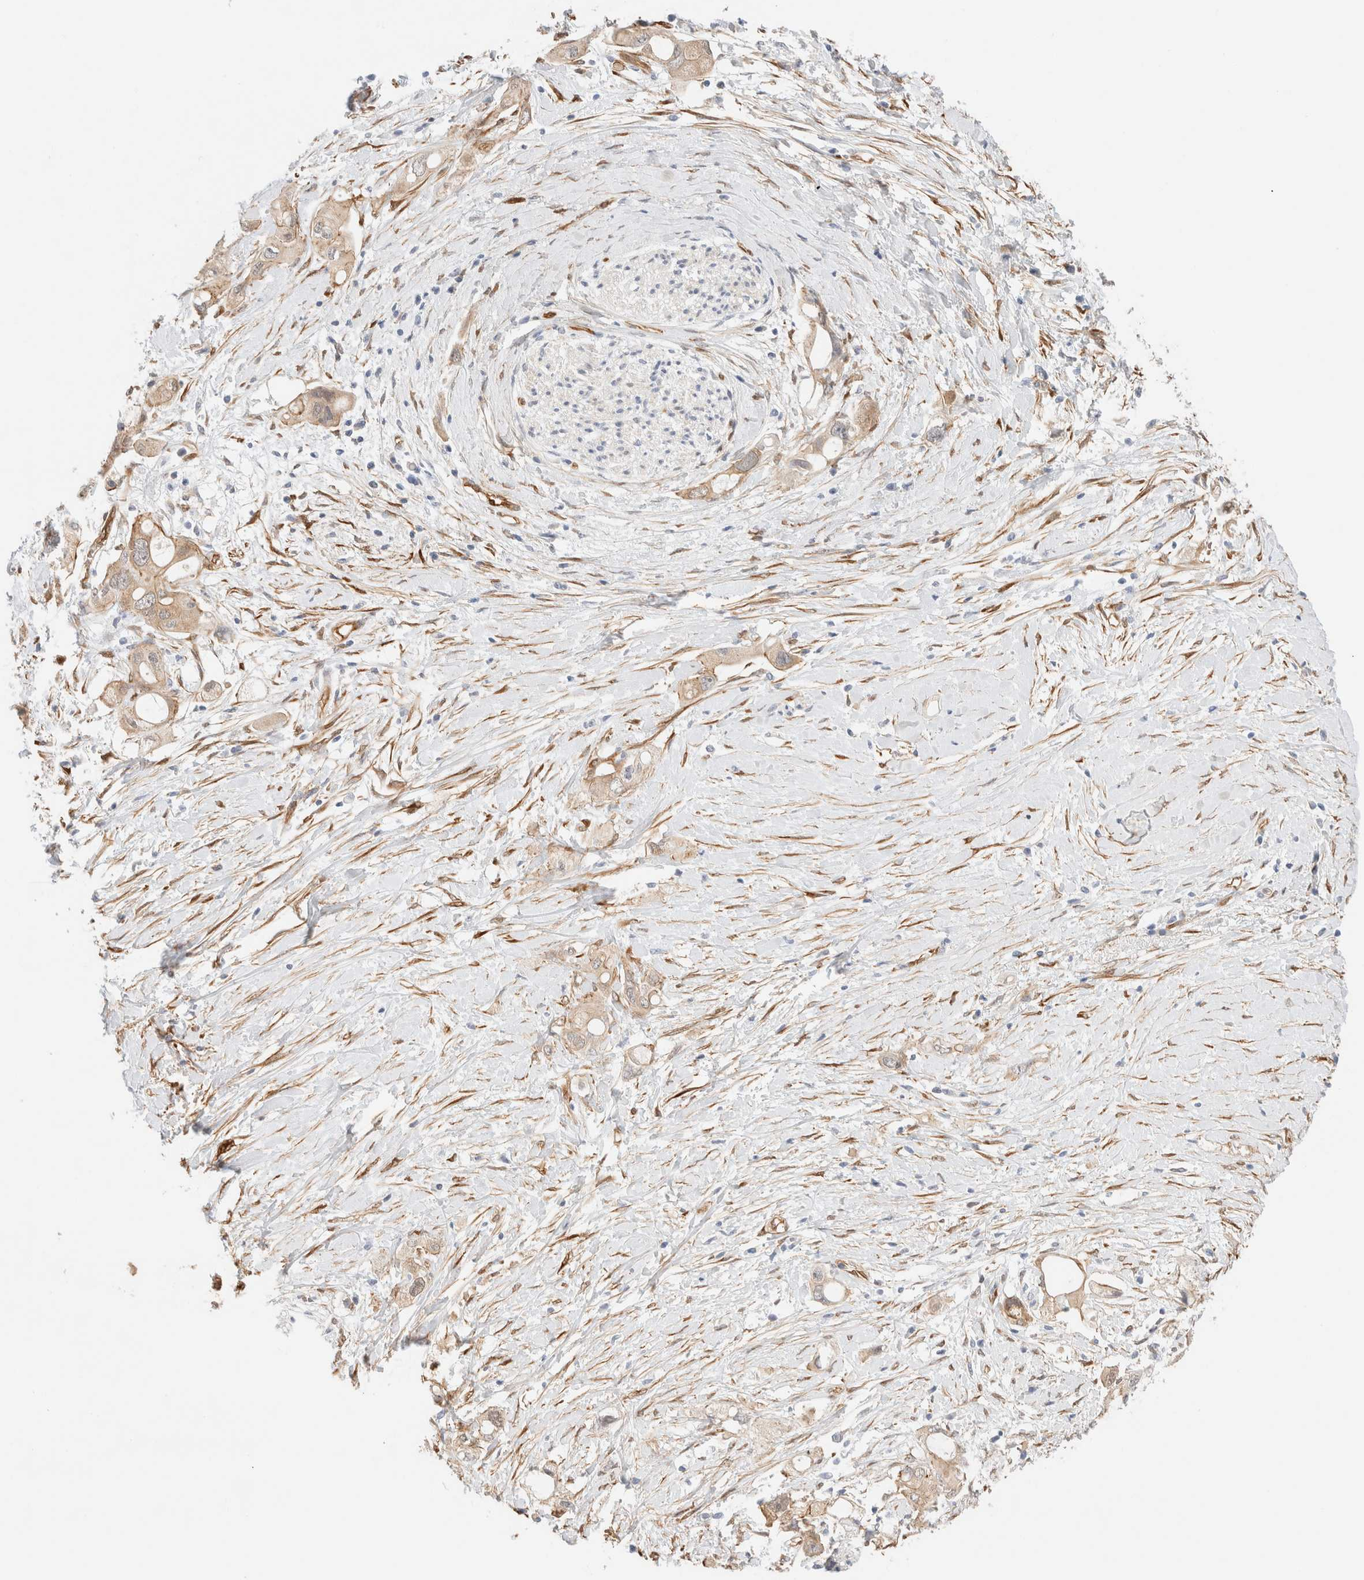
{"staining": {"intensity": "weak", "quantity": ">75%", "location": "cytoplasmic/membranous"}, "tissue": "pancreatic cancer", "cell_type": "Tumor cells", "image_type": "cancer", "snomed": [{"axis": "morphology", "description": "Adenocarcinoma, NOS"}, {"axis": "topography", "description": "Pancreas"}], "caption": "A brown stain shows weak cytoplasmic/membranous expression of a protein in pancreatic cancer tumor cells.", "gene": "LMCD1", "patient": {"sex": "female", "age": 56}}